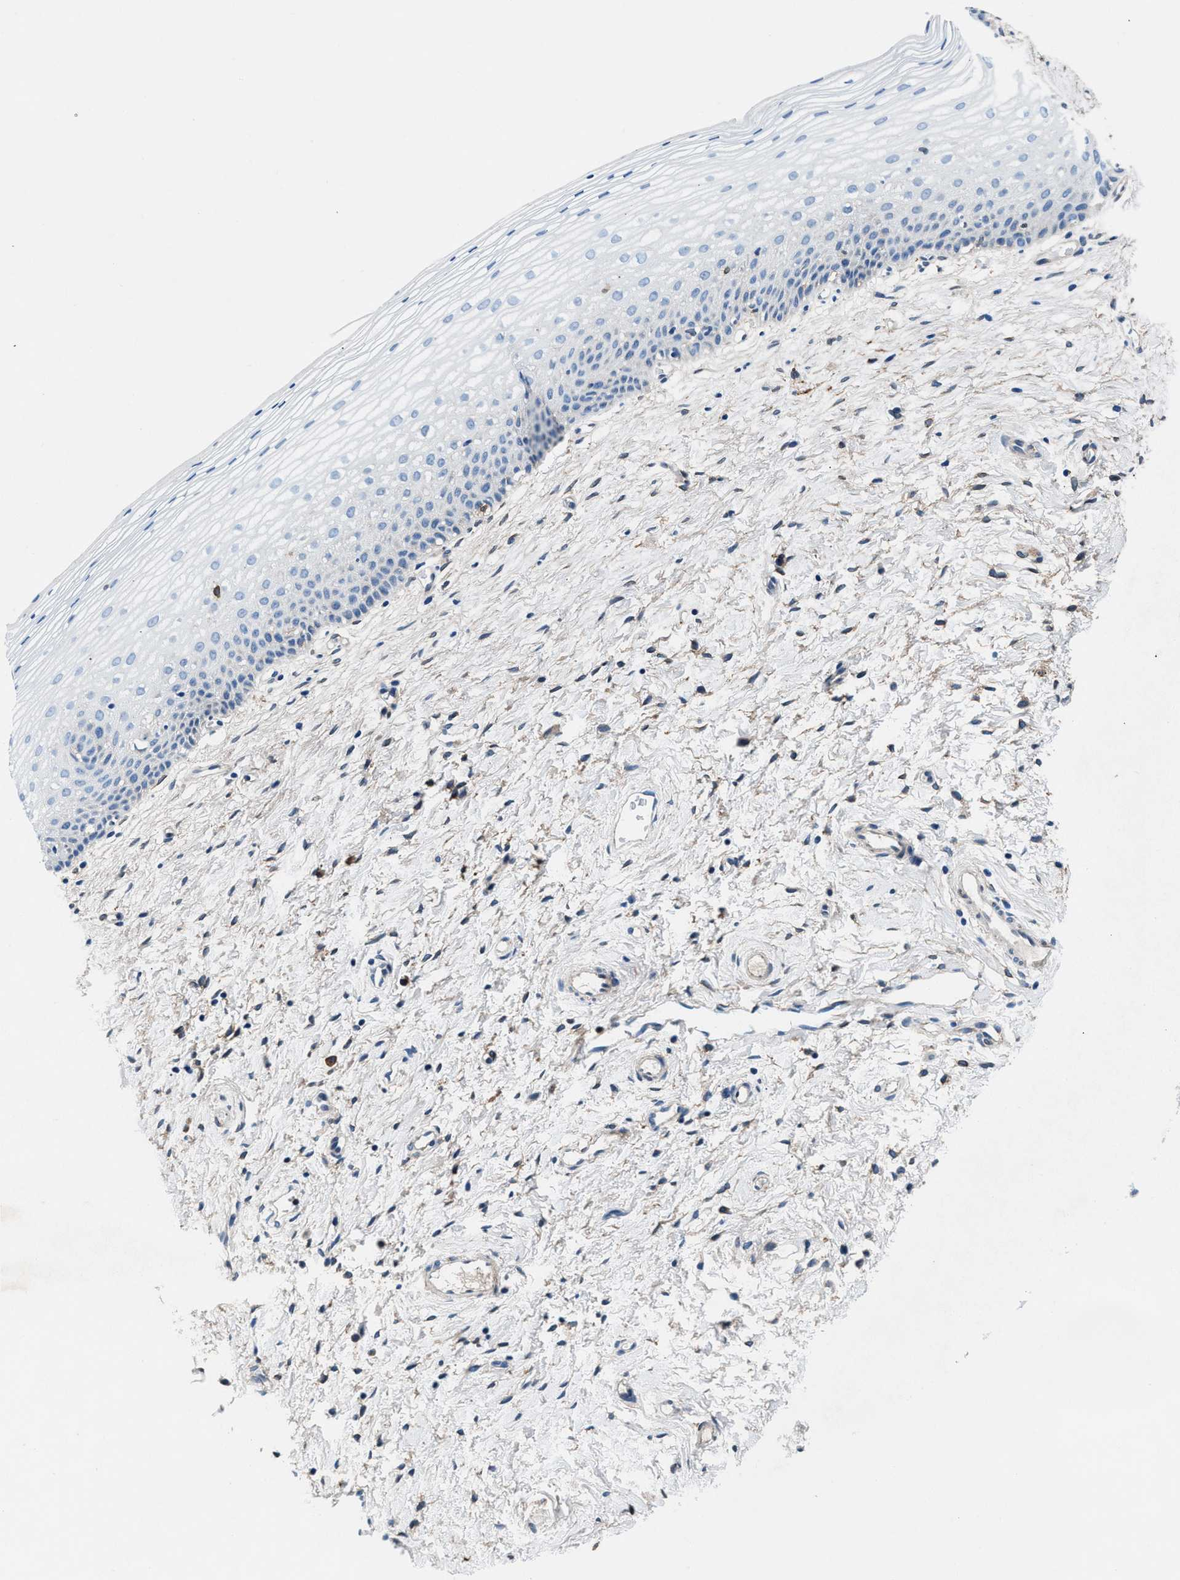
{"staining": {"intensity": "weak", "quantity": "25%-75%", "location": "cytoplasmic/membranous"}, "tissue": "cervix", "cell_type": "Glandular cells", "image_type": "normal", "snomed": [{"axis": "morphology", "description": "Normal tissue, NOS"}, {"axis": "topography", "description": "Cervix"}], "caption": "This photomicrograph displays IHC staining of normal human cervix, with low weak cytoplasmic/membranous positivity in about 25%-75% of glandular cells.", "gene": "SLFN11", "patient": {"sex": "female", "age": 72}}